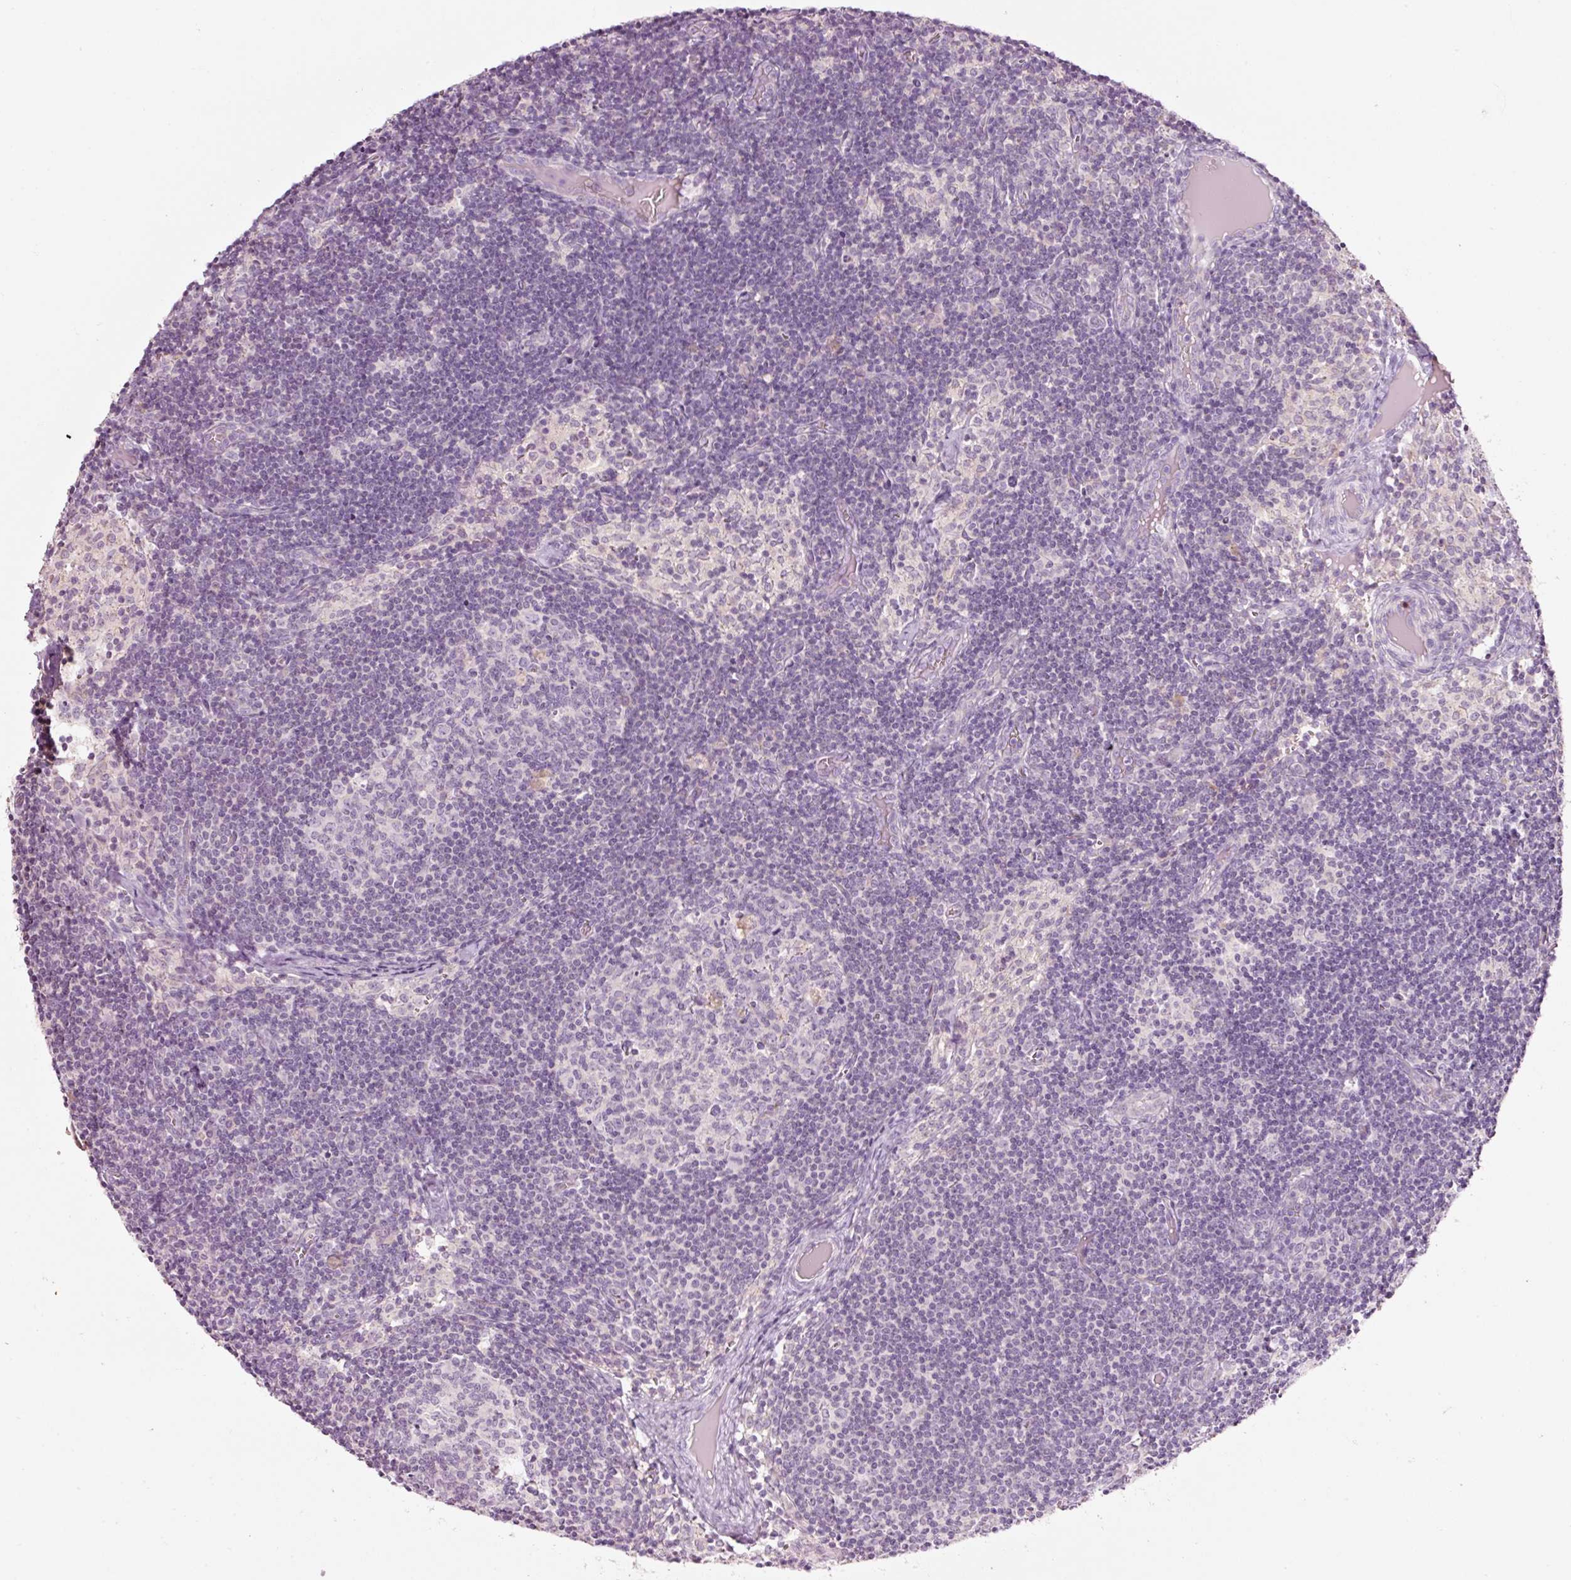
{"staining": {"intensity": "negative", "quantity": "none", "location": "none"}, "tissue": "lymph node", "cell_type": "Germinal center cells", "image_type": "normal", "snomed": [{"axis": "morphology", "description": "Normal tissue, NOS"}, {"axis": "topography", "description": "Lymph node"}], "caption": "Lymph node stained for a protein using IHC demonstrates no positivity germinal center cells.", "gene": "LDHAL6B", "patient": {"sex": "female", "age": 31}}